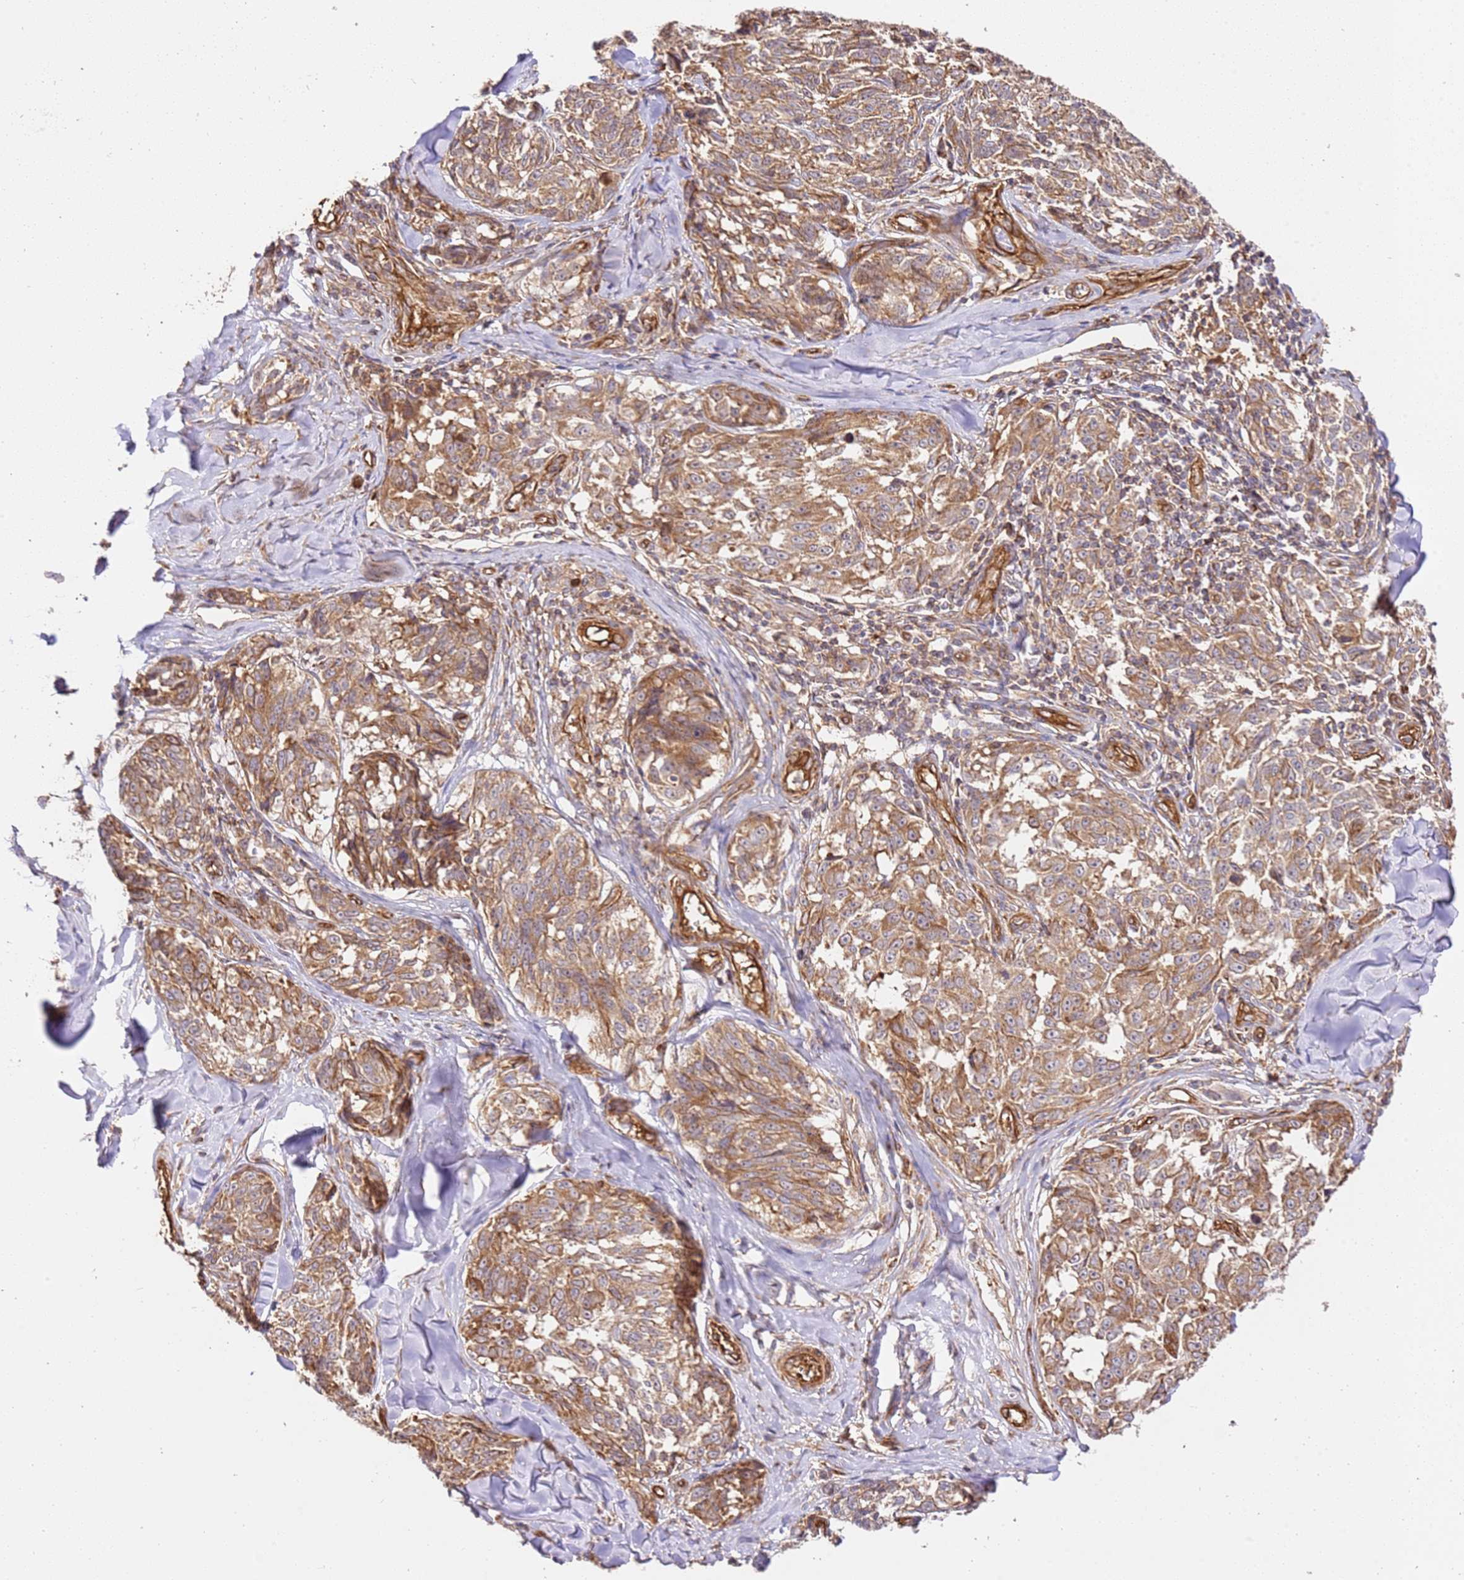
{"staining": {"intensity": "moderate", "quantity": ">75%", "location": "cytoplasmic/membranous"}, "tissue": "melanoma", "cell_type": "Tumor cells", "image_type": "cancer", "snomed": [{"axis": "morphology", "description": "Normal tissue, NOS"}, {"axis": "morphology", "description": "Malignant melanoma, NOS"}, {"axis": "topography", "description": "Skin"}], "caption": "Immunohistochemical staining of melanoma reveals moderate cytoplasmic/membranous protein staining in approximately >75% of tumor cells. Immunohistochemistry (ihc) stains the protein of interest in brown and the nuclei are stained blue.", "gene": "ZBTB39", "patient": {"sex": "female", "age": 64}}